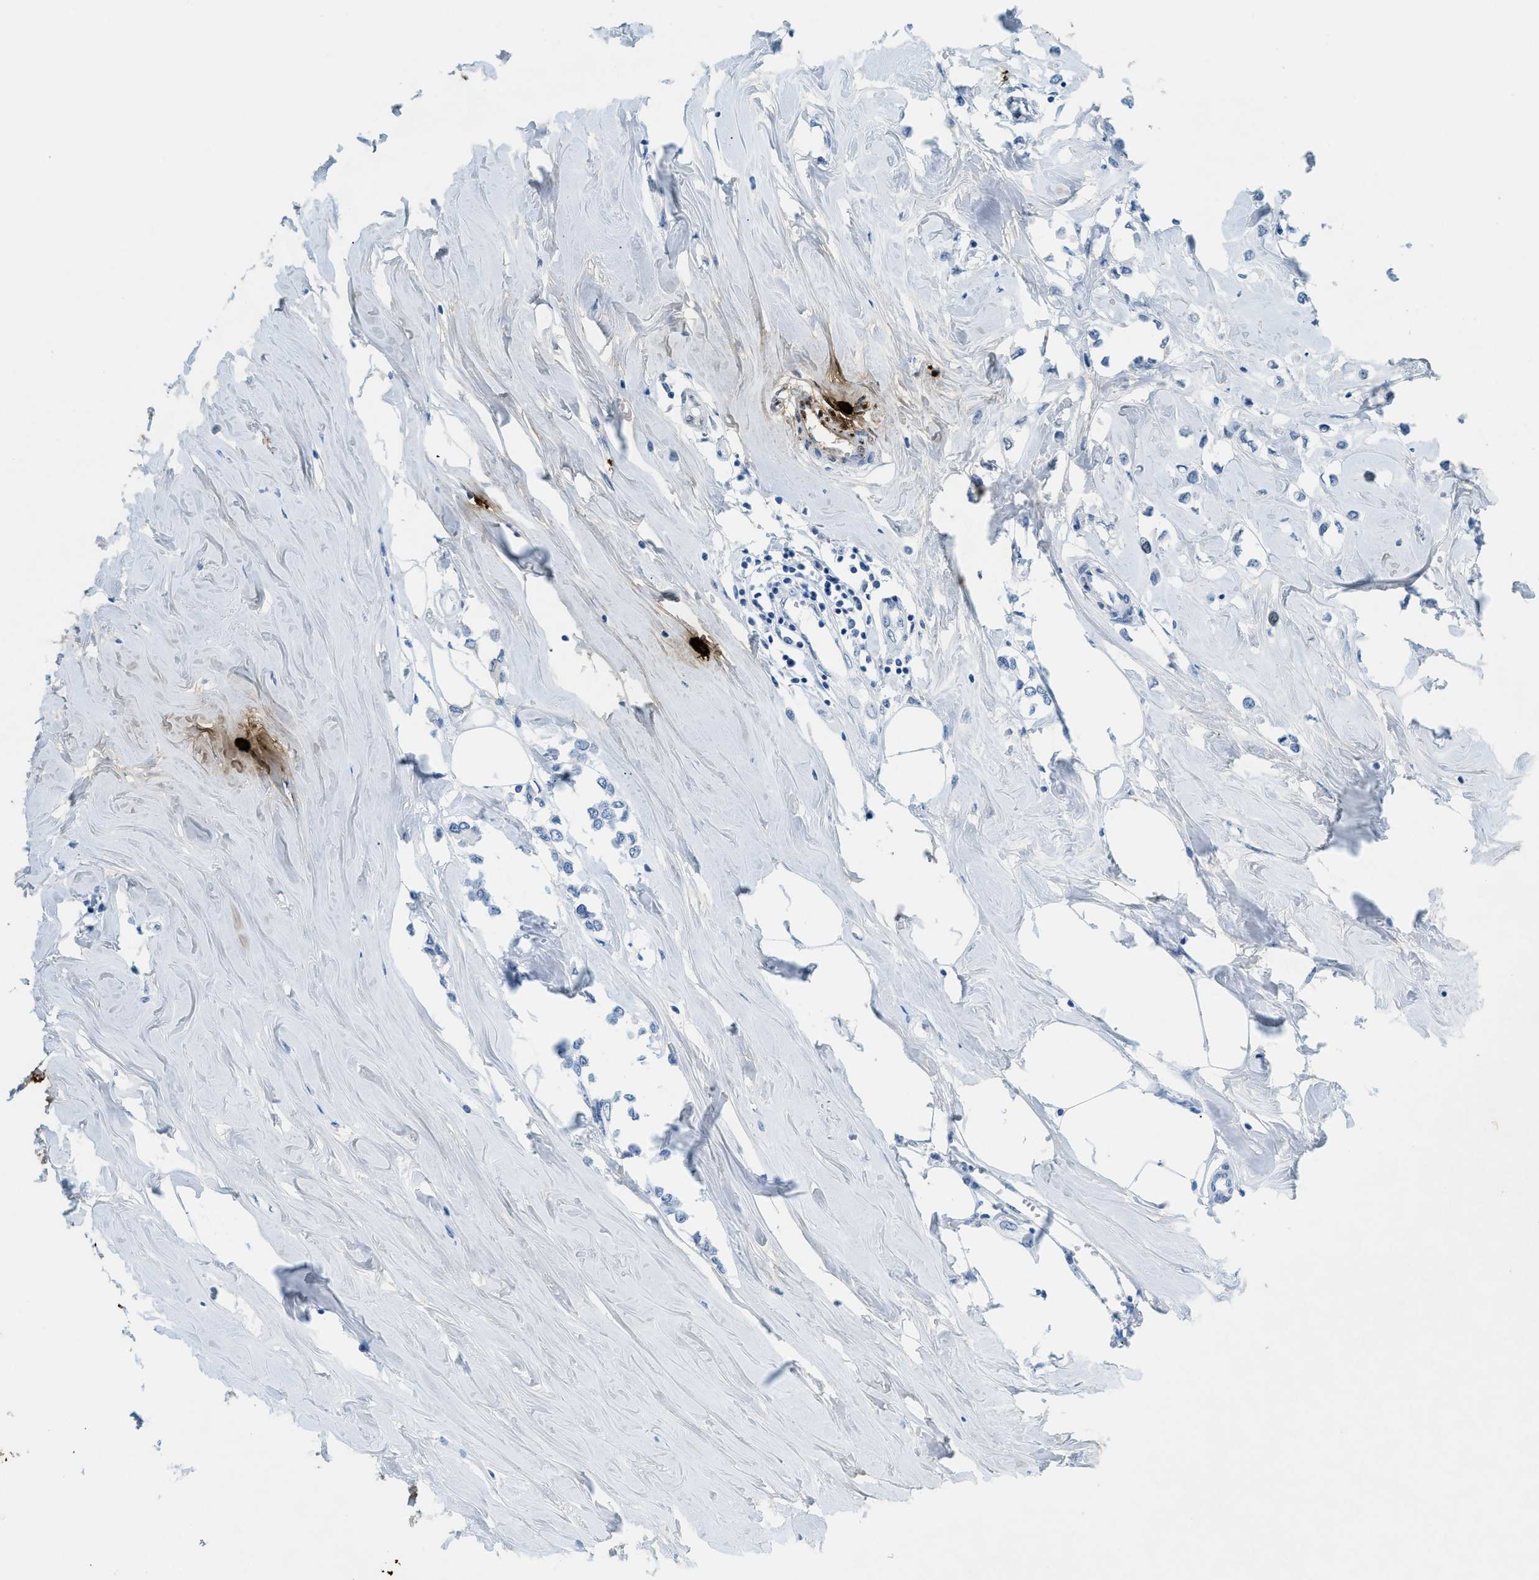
{"staining": {"intensity": "negative", "quantity": "none", "location": "none"}, "tissue": "breast cancer", "cell_type": "Tumor cells", "image_type": "cancer", "snomed": [{"axis": "morphology", "description": "Lobular carcinoma"}, {"axis": "topography", "description": "Breast"}], "caption": "An immunohistochemistry image of breast cancer (lobular carcinoma) is shown. There is no staining in tumor cells of breast cancer (lobular carcinoma). (DAB immunohistochemistry (IHC) visualized using brightfield microscopy, high magnification).", "gene": "TPSAB1", "patient": {"sex": "female", "age": 51}}